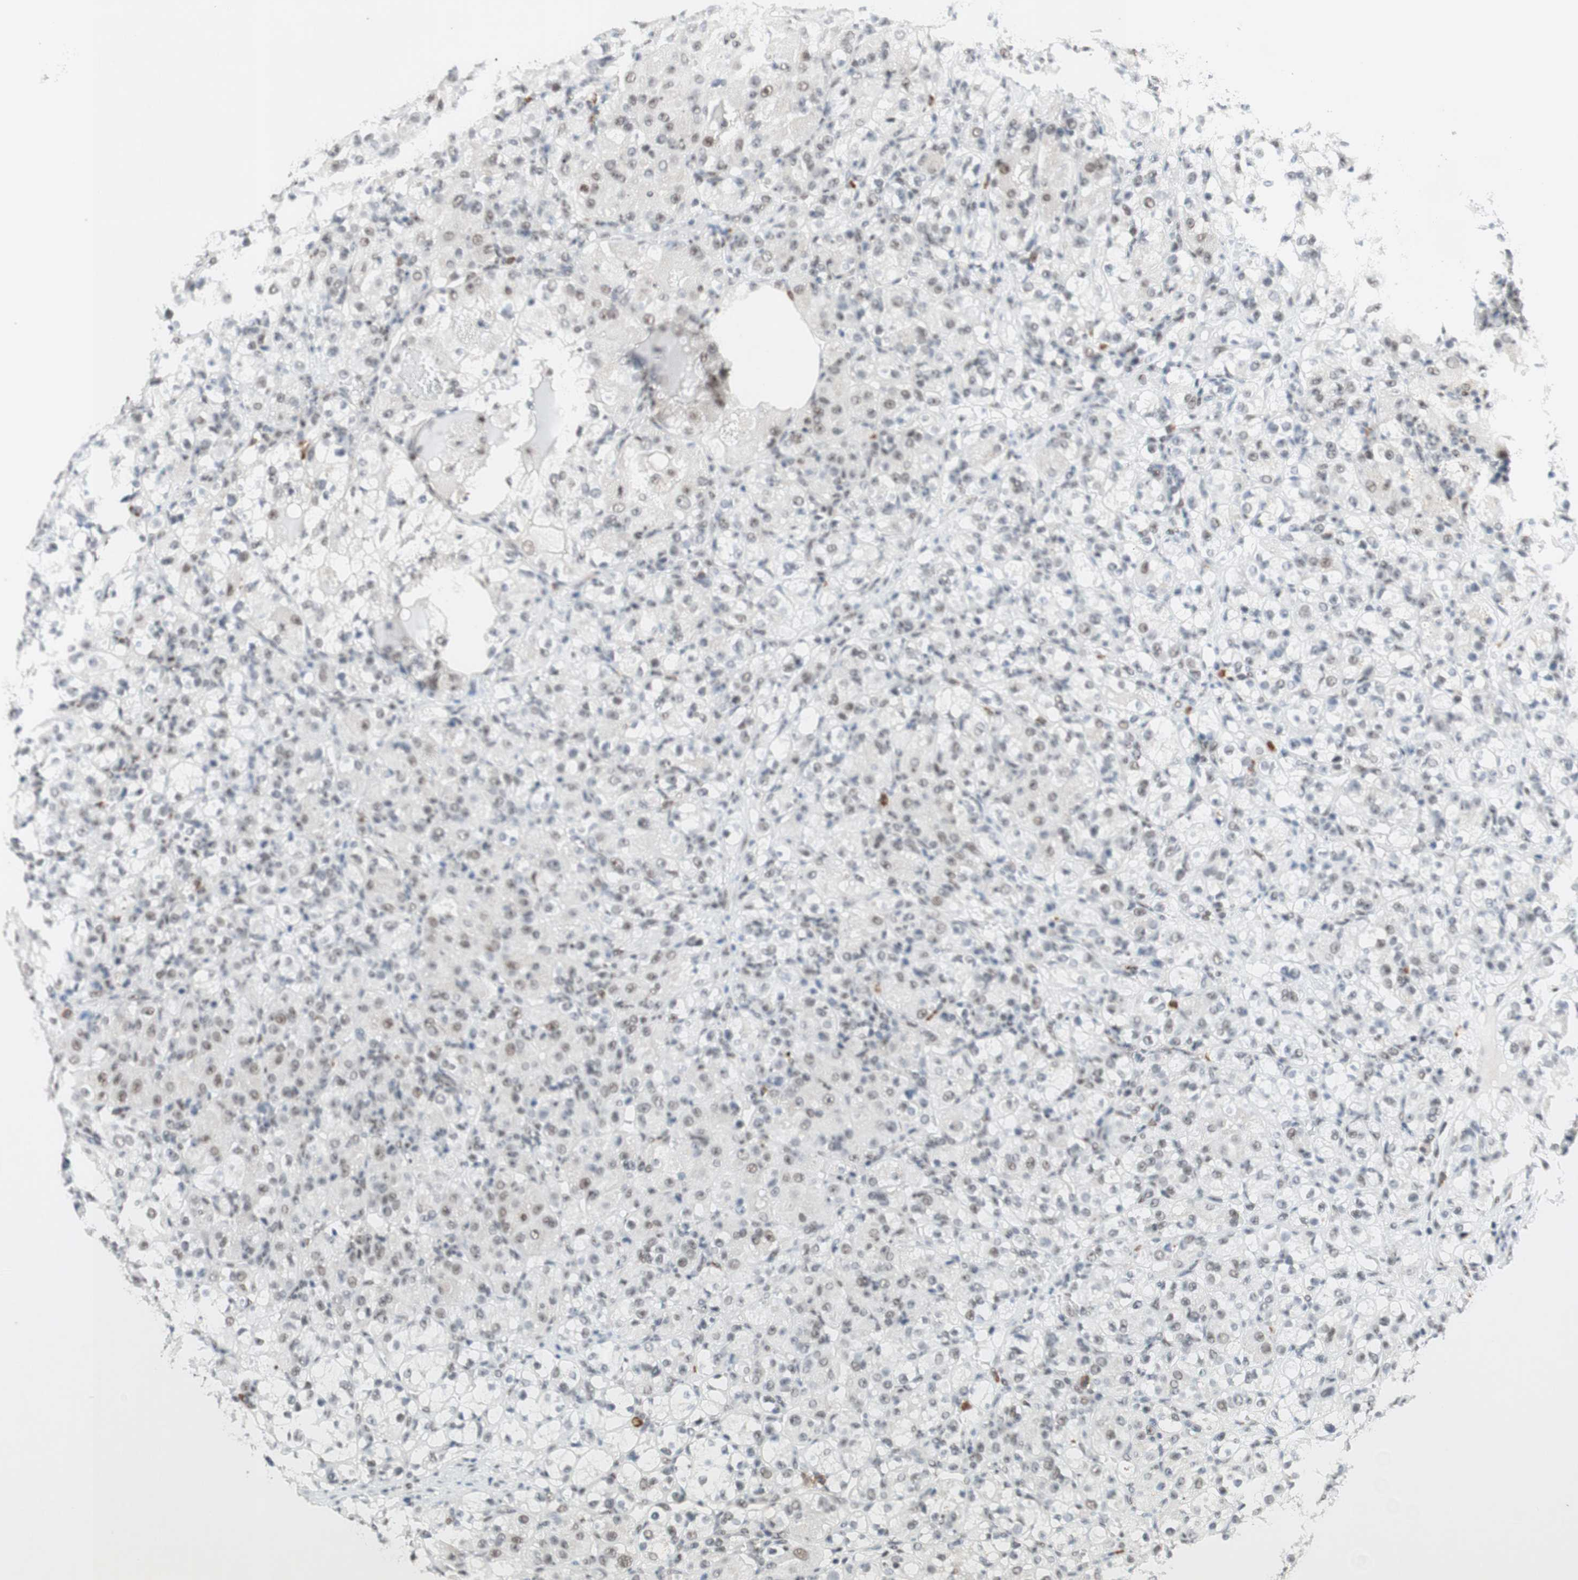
{"staining": {"intensity": "negative", "quantity": "none", "location": "none"}, "tissue": "renal cancer", "cell_type": "Tumor cells", "image_type": "cancer", "snomed": [{"axis": "morphology", "description": "Adenocarcinoma, NOS"}, {"axis": "topography", "description": "Kidney"}], "caption": "A micrograph of human renal cancer (adenocarcinoma) is negative for staining in tumor cells.", "gene": "PRPF19", "patient": {"sex": "male", "age": 61}}